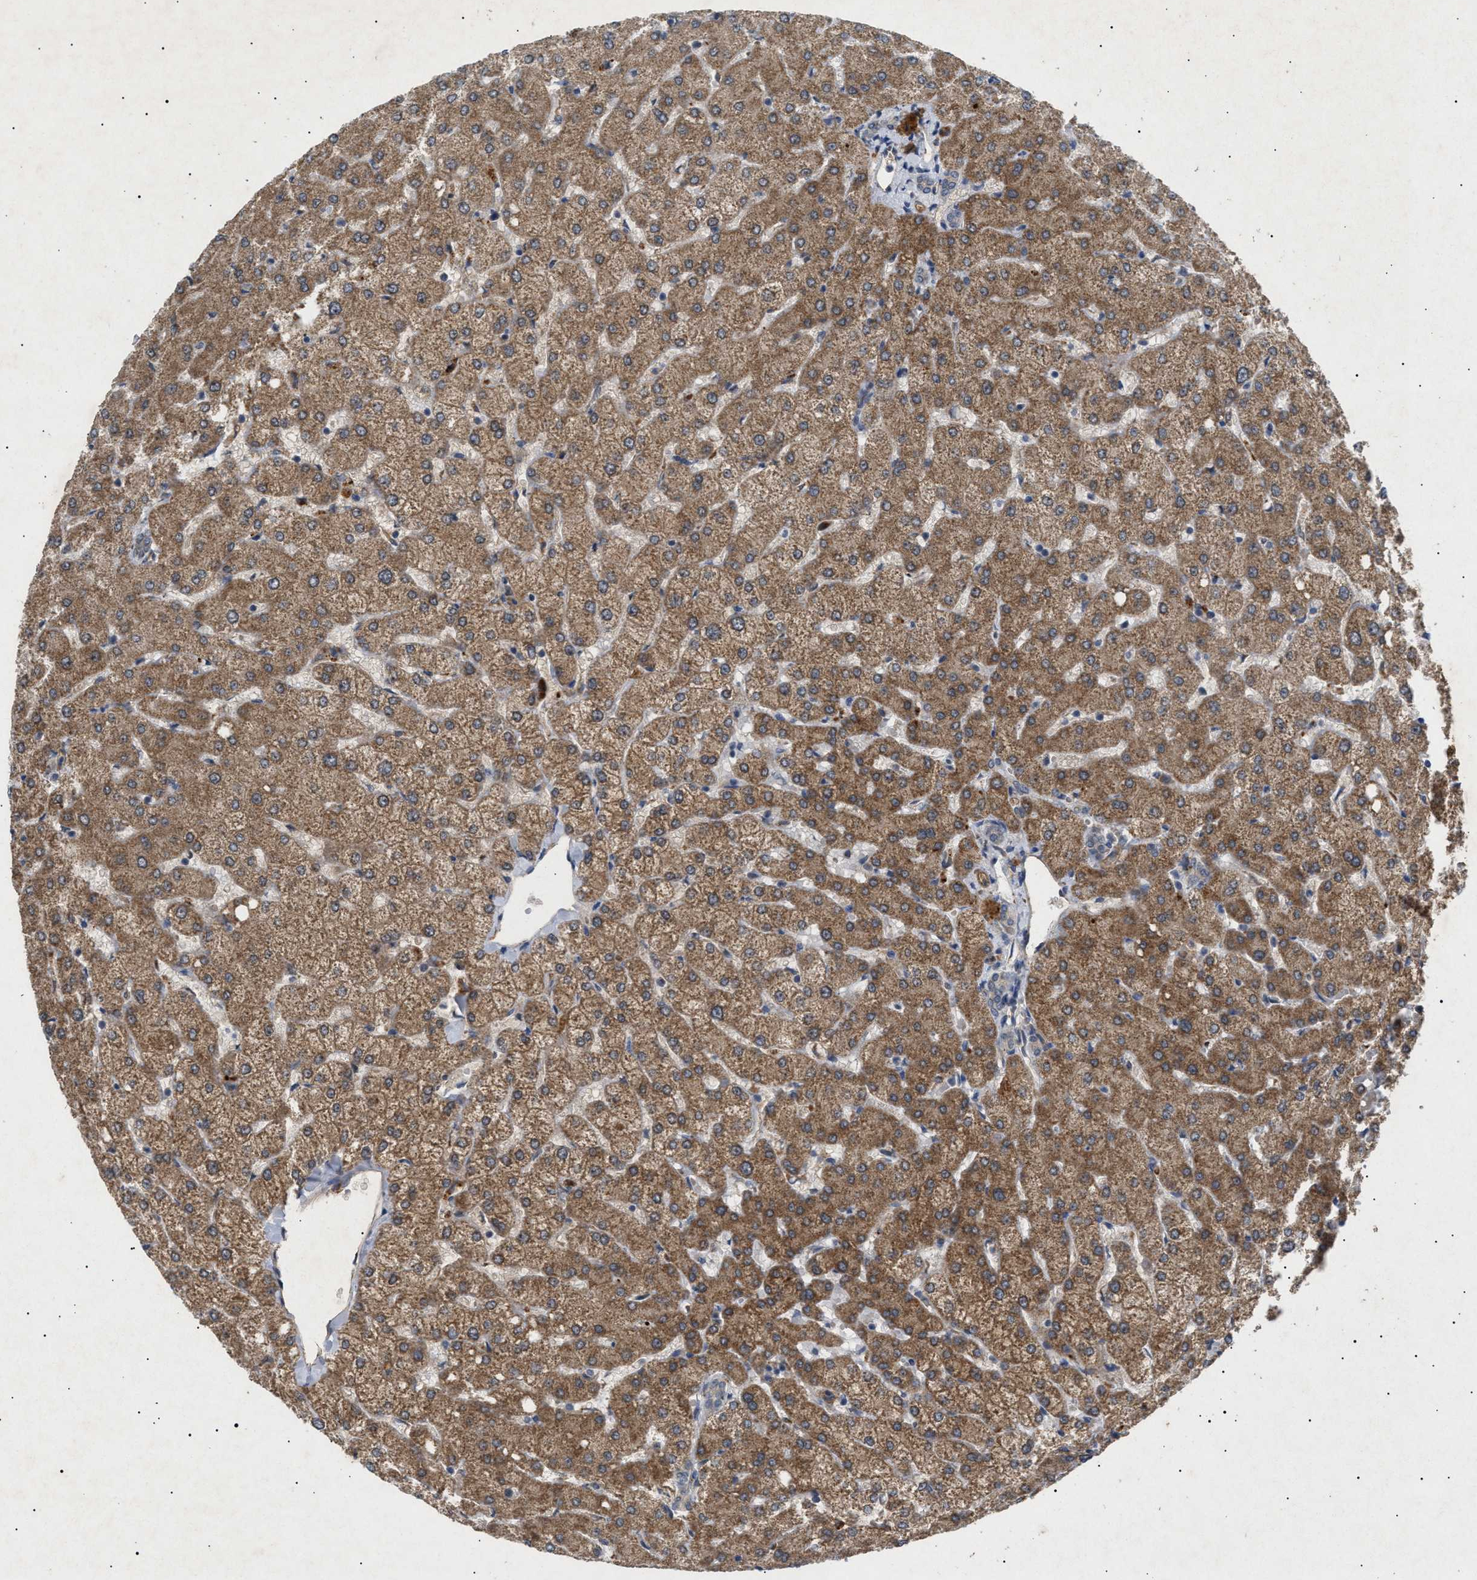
{"staining": {"intensity": "weak", "quantity": ">75%", "location": "cytoplasmic/membranous"}, "tissue": "liver", "cell_type": "Cholangiocytes", "image_type": "normal", "snomed": [{"axis": "morphology", "description": "Normal tissue, NOS"}, {"axis": "topography", "description": "Liver"}], "caption": "A high-resolution image shows immunohistochemistry staining of benign liver, which displays weak cytoplasmic/membranous staining in about >75% of cholangiocytes.", "gene": "SIRT5", "patient": {"sex": "female", "age": 54}}